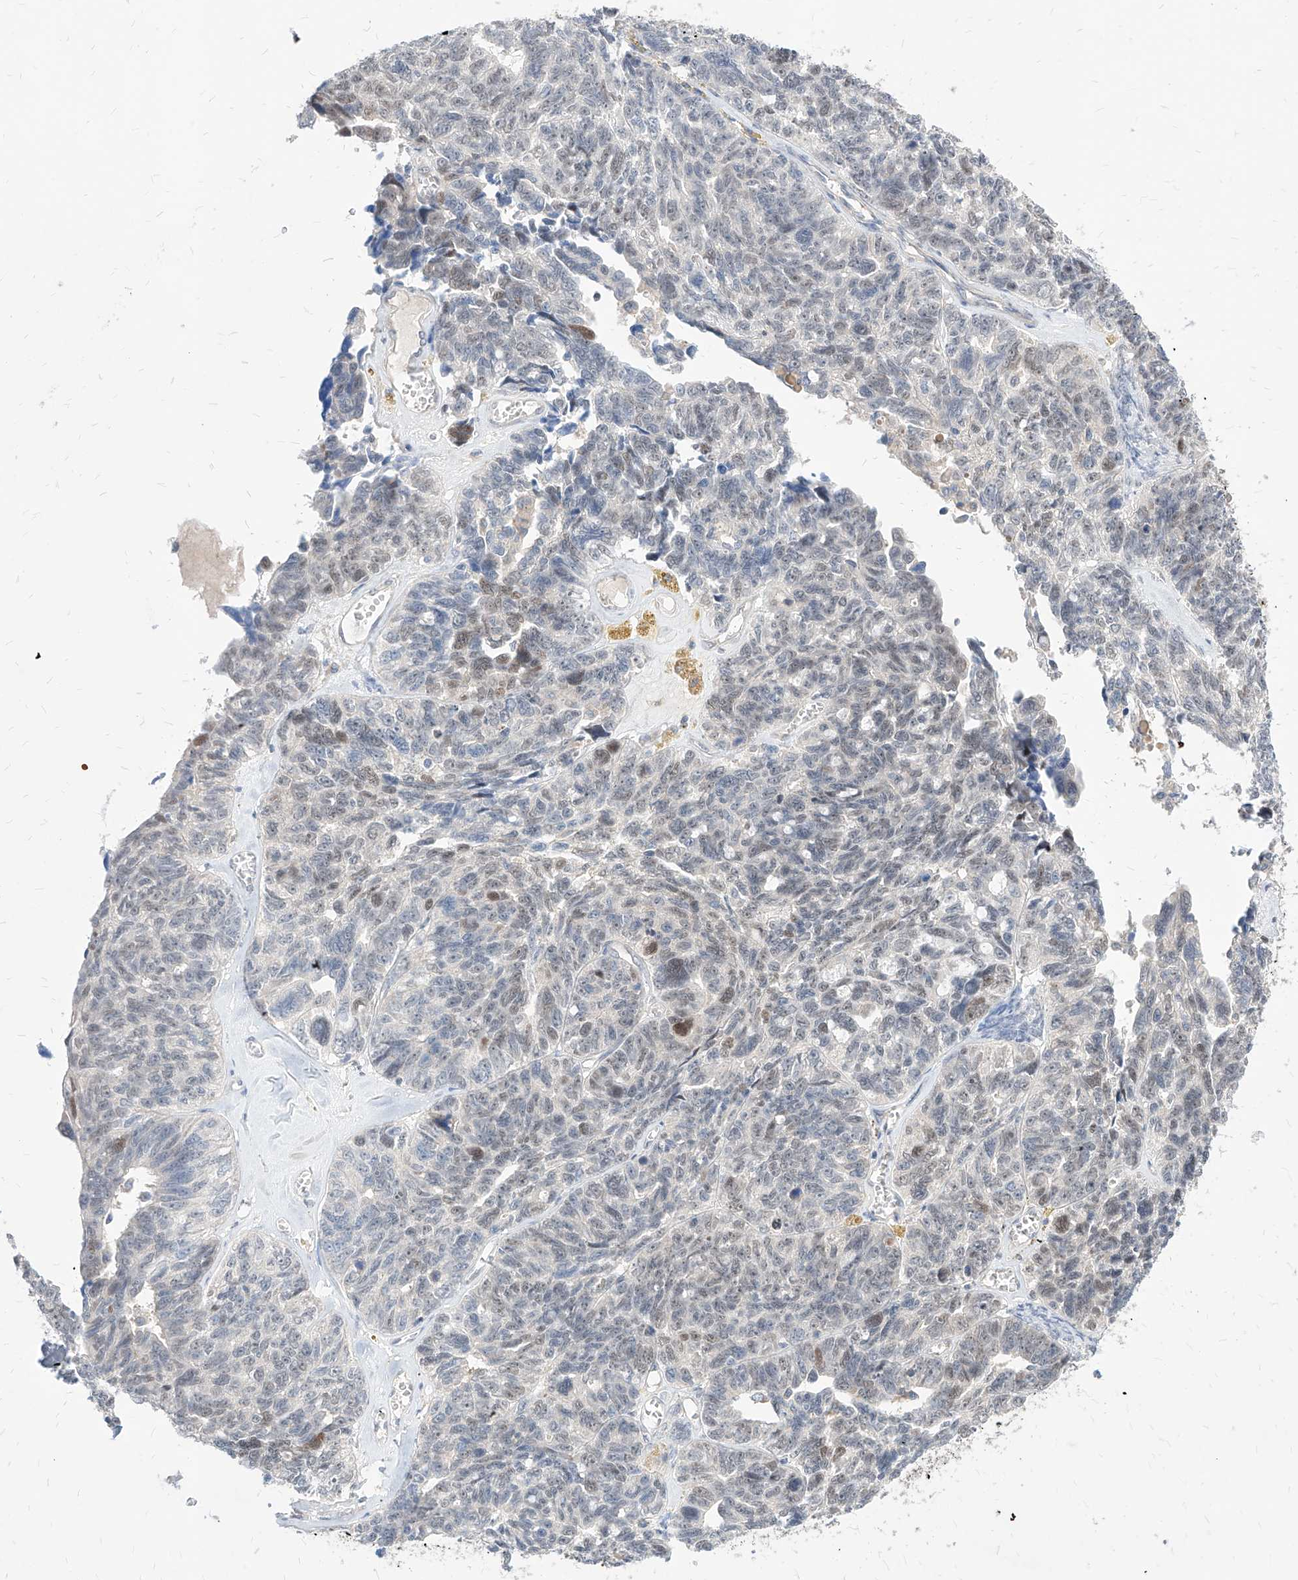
{"staining": {"intensity": "weak", "quantity": "<25%", "location": "nuclear"}, "tissue": "ovarian cancer", "cell_type": "Tumor cells", "image_type": "cancer", "snomed": [{"axis": "morphology", "description": "Cystadenocarcinoma, serous, NOS"}, {"axis": "topography", "description": "Ovary"}], "caption": "Immunohistochemical staining of ovarian cancer exhibits no significant positivity in tumor cells.", "gene": "TSNAX", "patient": {"sex": "female", "age": 79}}